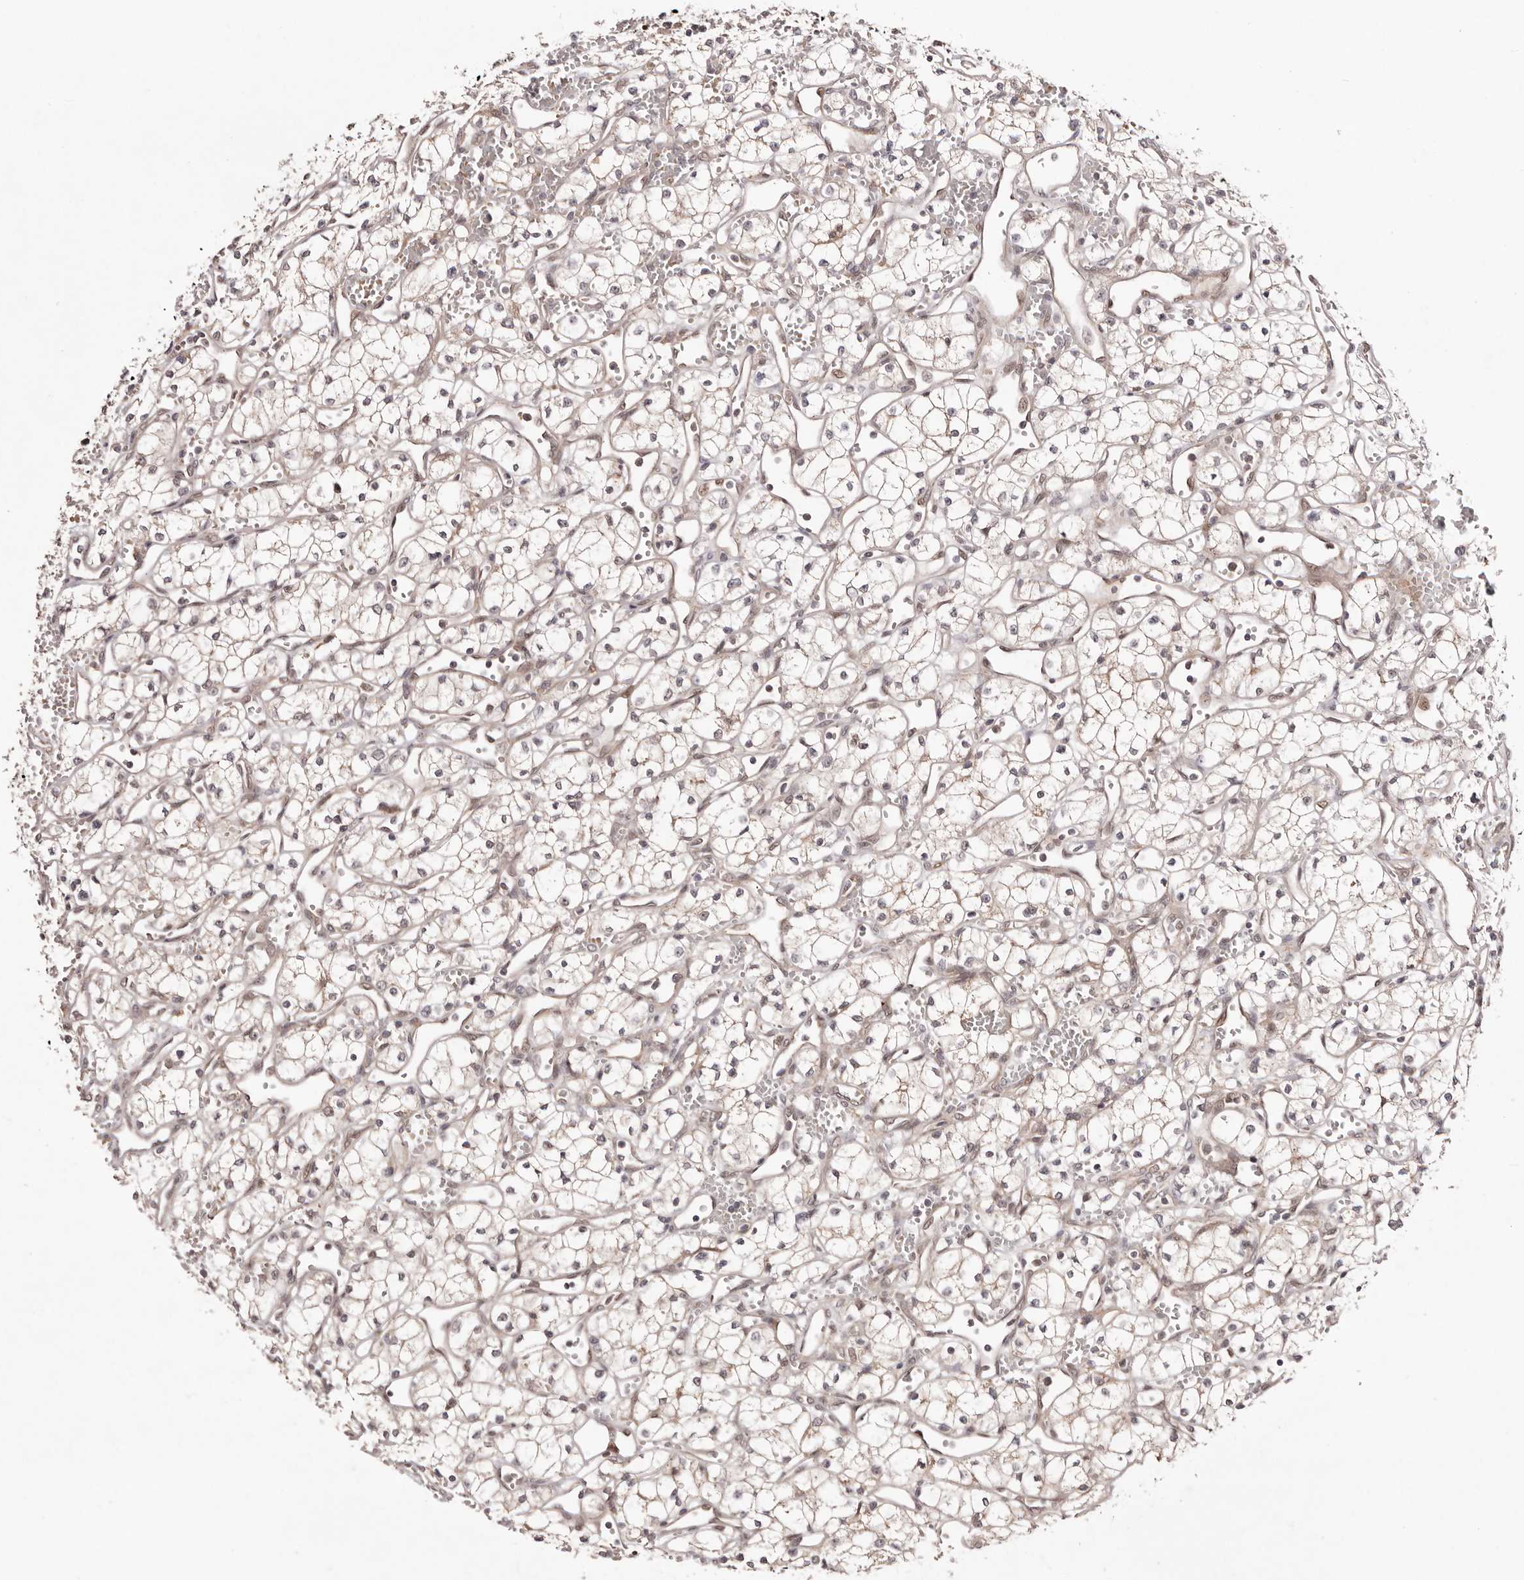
{"staining": {"intensity": "negative", "quantity": "none", "location": "none"}, "tissue": "renal cancer", "cell_type": "Tumor cells", "image_type": "cancer", "snomed": [{"axis": "morphology", "description": "Adenocarcinoma, NOS"}, {"axis": "topography", "description": "Kidney"}], "caption": "This is an immunohistochemistry (IHC) micrograph of adenocarcinoma (renal). There is no positivity in tumor cells.", "gene": "EGR3", "patient": {"sex": "male", "age": 59}}